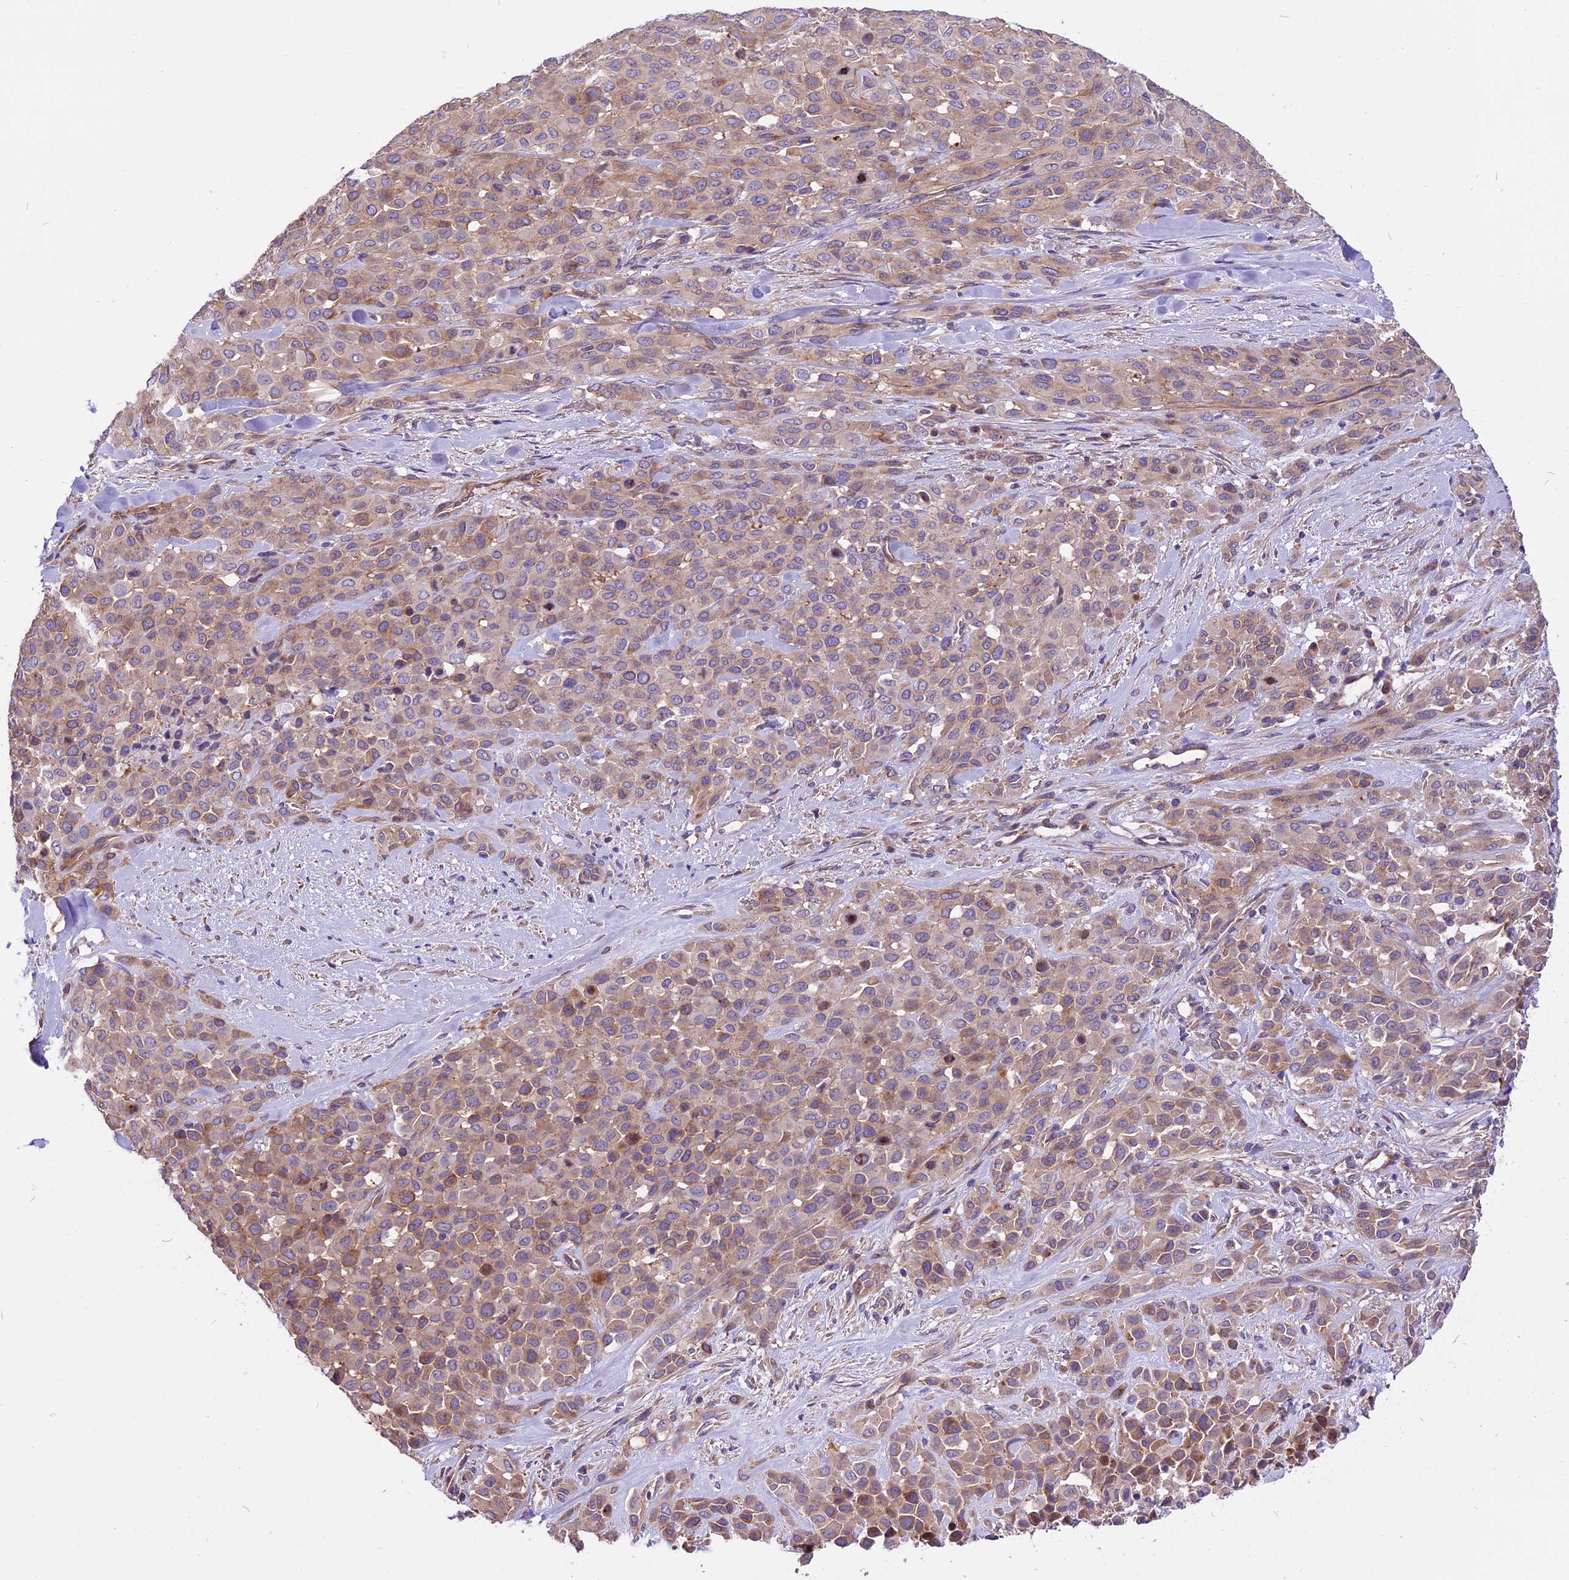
{"staining": {"intensity": "moderate", "quantity": ">75%", "location": "cytoplasmic/membranous"}, "tissue": "melanoma", "cell_type": "Tumor cells", "image_type": "cancer", "snomed": [{"axis": "morphology", "description": "Malignant melanoma, Metastatic site"}, {"axis": "topography", "description": "Skin"}], "caption": "An image showing moderate cytoplasmic/membranous staining in approximately >75% of tumor cells in melanoma, as visualized by brown immunohistochemical staining.", "gene": "ANO3", "patient": {"sex": "female", "age": 81}}